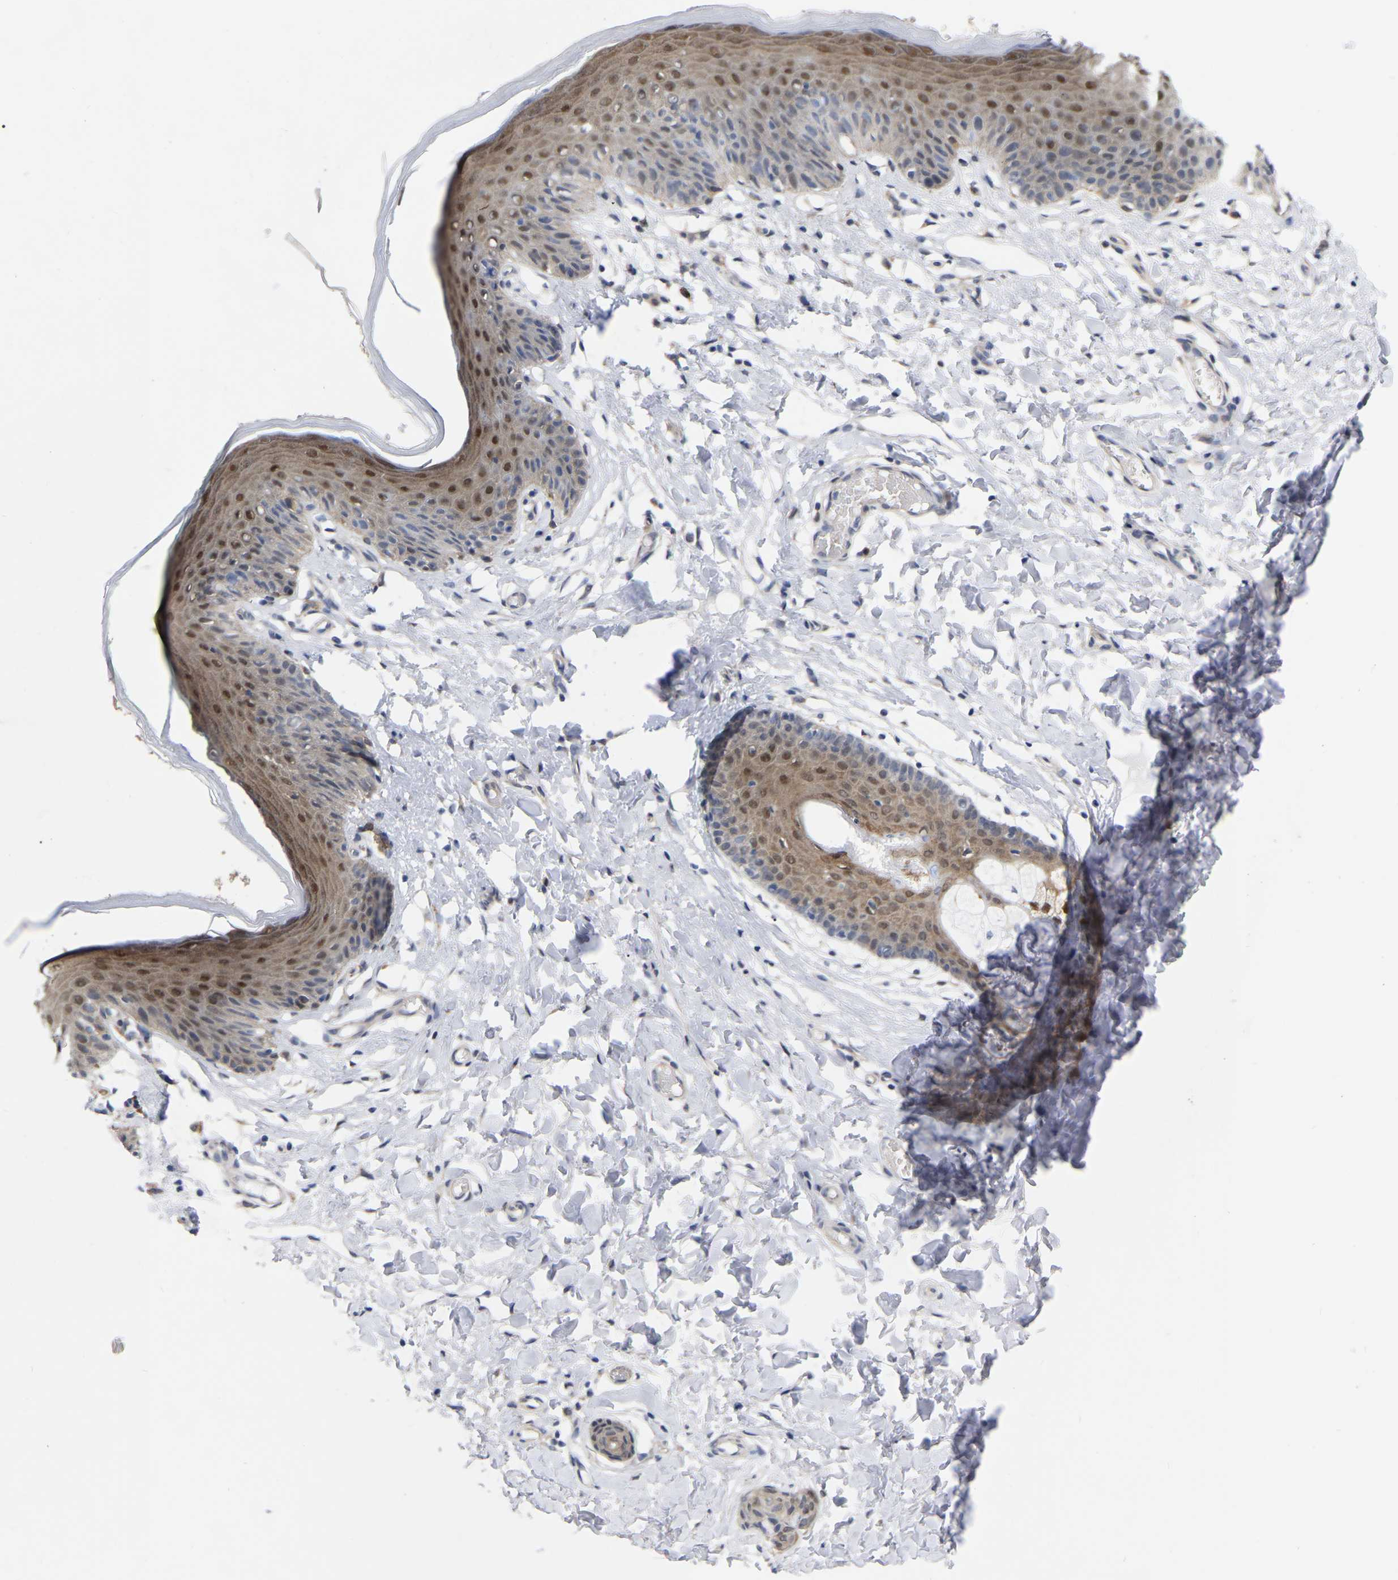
{"staining": {"intensity": "moderate", "quantity": "25%-75%", "location": "cytoplasmic/membranous,nuclear"}, "tissue": "skin", "cell_type": "Epidermal cells", "image_type": "normal", "snomed": [{"axis": "morphology", "description": "Normal tissue, NOS"}, {"axis": "topography", "description": "Vulva"}], "caption": "This photomicrograph exhibits immunohistochemistry staining of unremarkable skin, with medium moderate cytoplasmic/membranous,nuclear positivity in approximately 25%-75% of epidermal cells.", "gene": "UBE4B", "patient": {"sex": "female", "age": 66}}